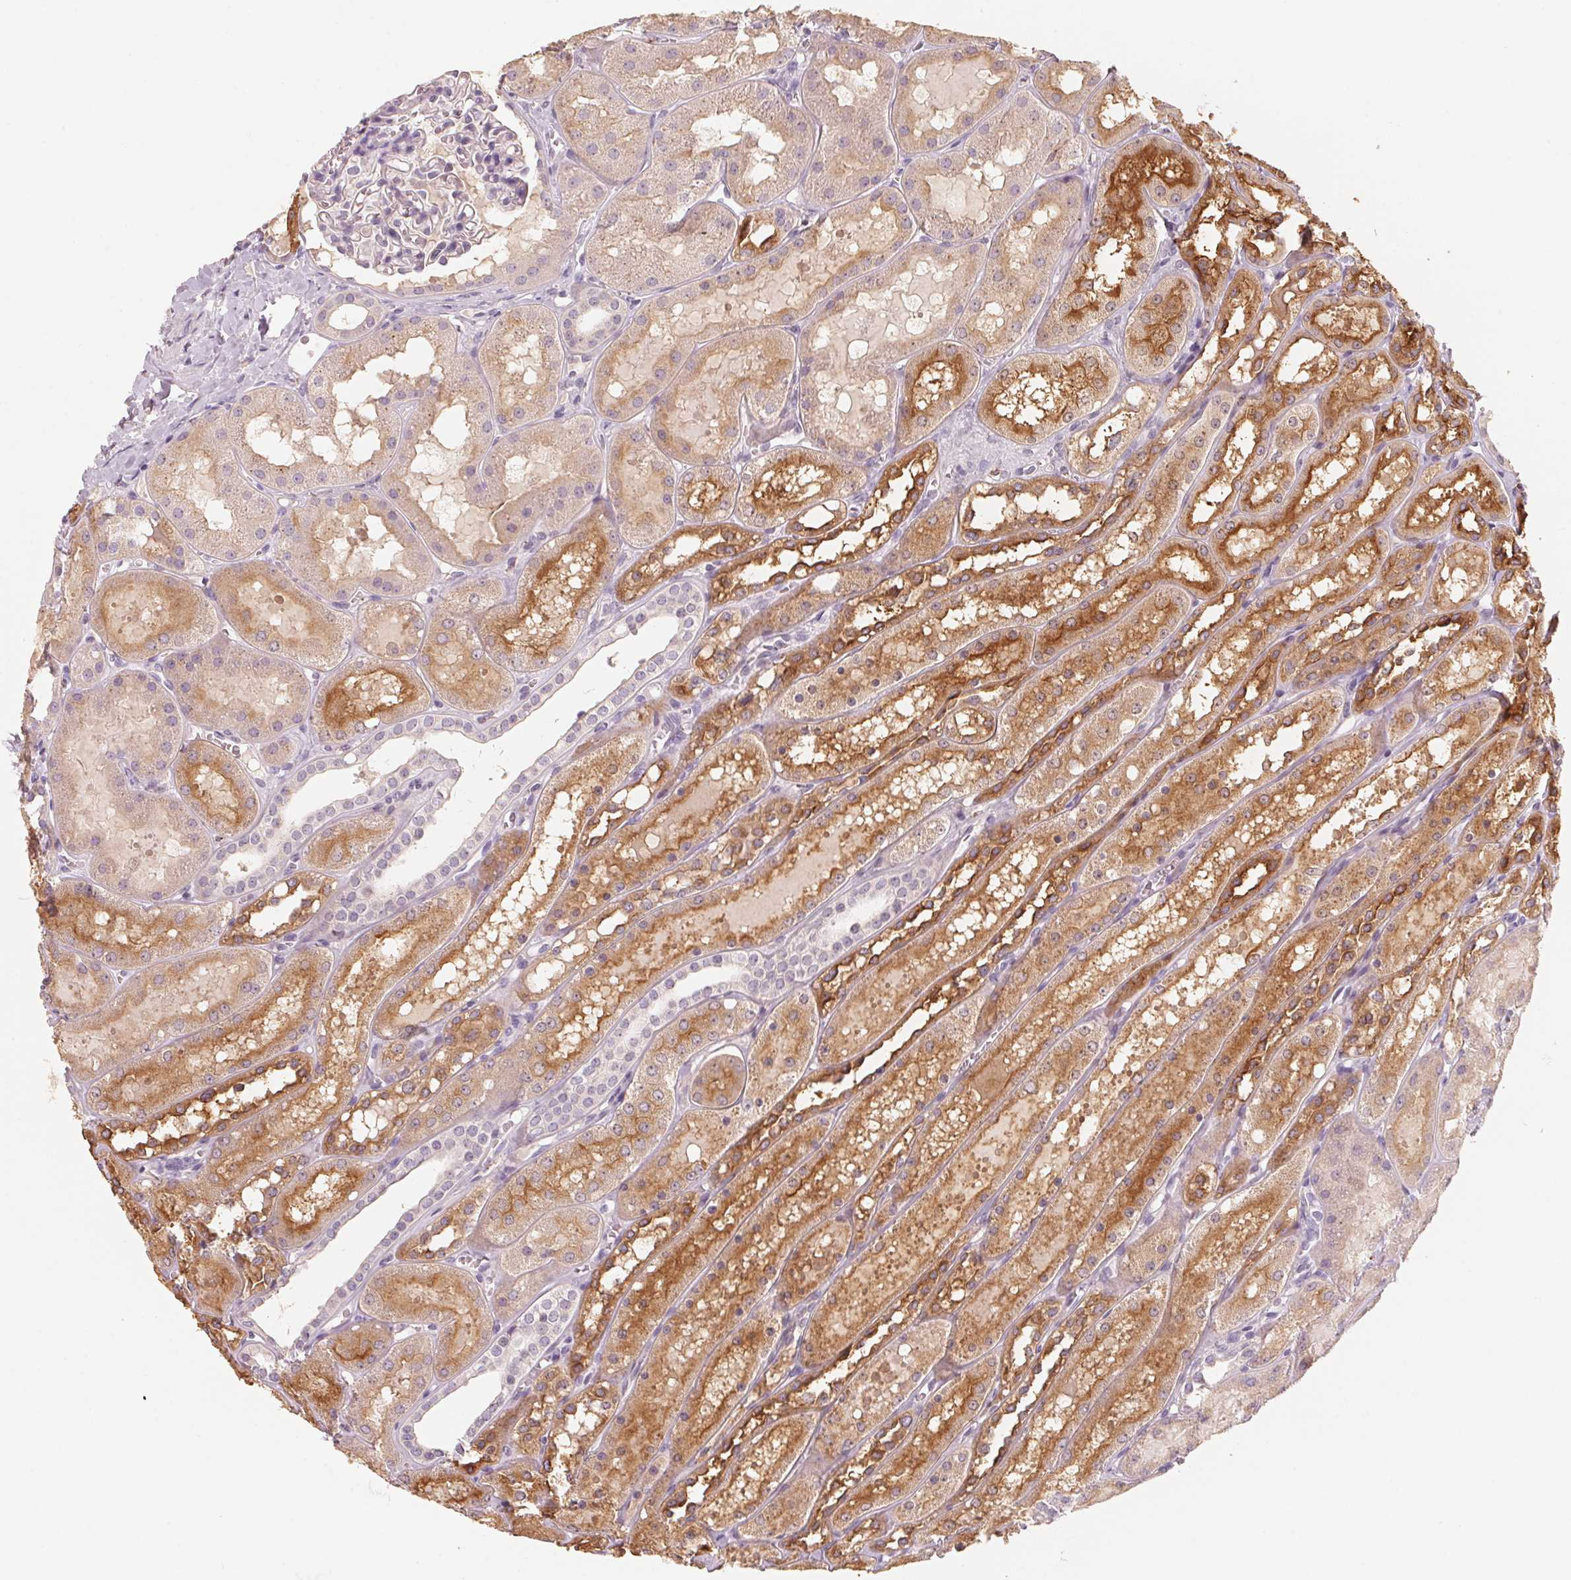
{"staining": {"intensity": "negative", "quantity": "none", "location": "none"}, "tissue": "kidney", "cell_type": "Cells in glomeruli", "image_type": "normal", "snomed": [{"axis": "morphology", "description": "Normal tissue, NOS"}, {"axis": "topography", "description": "Kidney"}, {"axis": "topography", "description": "Urinary bladder"}], "caption": "DAB (3,3'-diaminobenzidine) immunohistochemical staining of unremarkable human kidney demonstrates no significant staining in cells in glomeruli.", "gene": "TREH", "patient": {"sex": "male", "age": 16}}